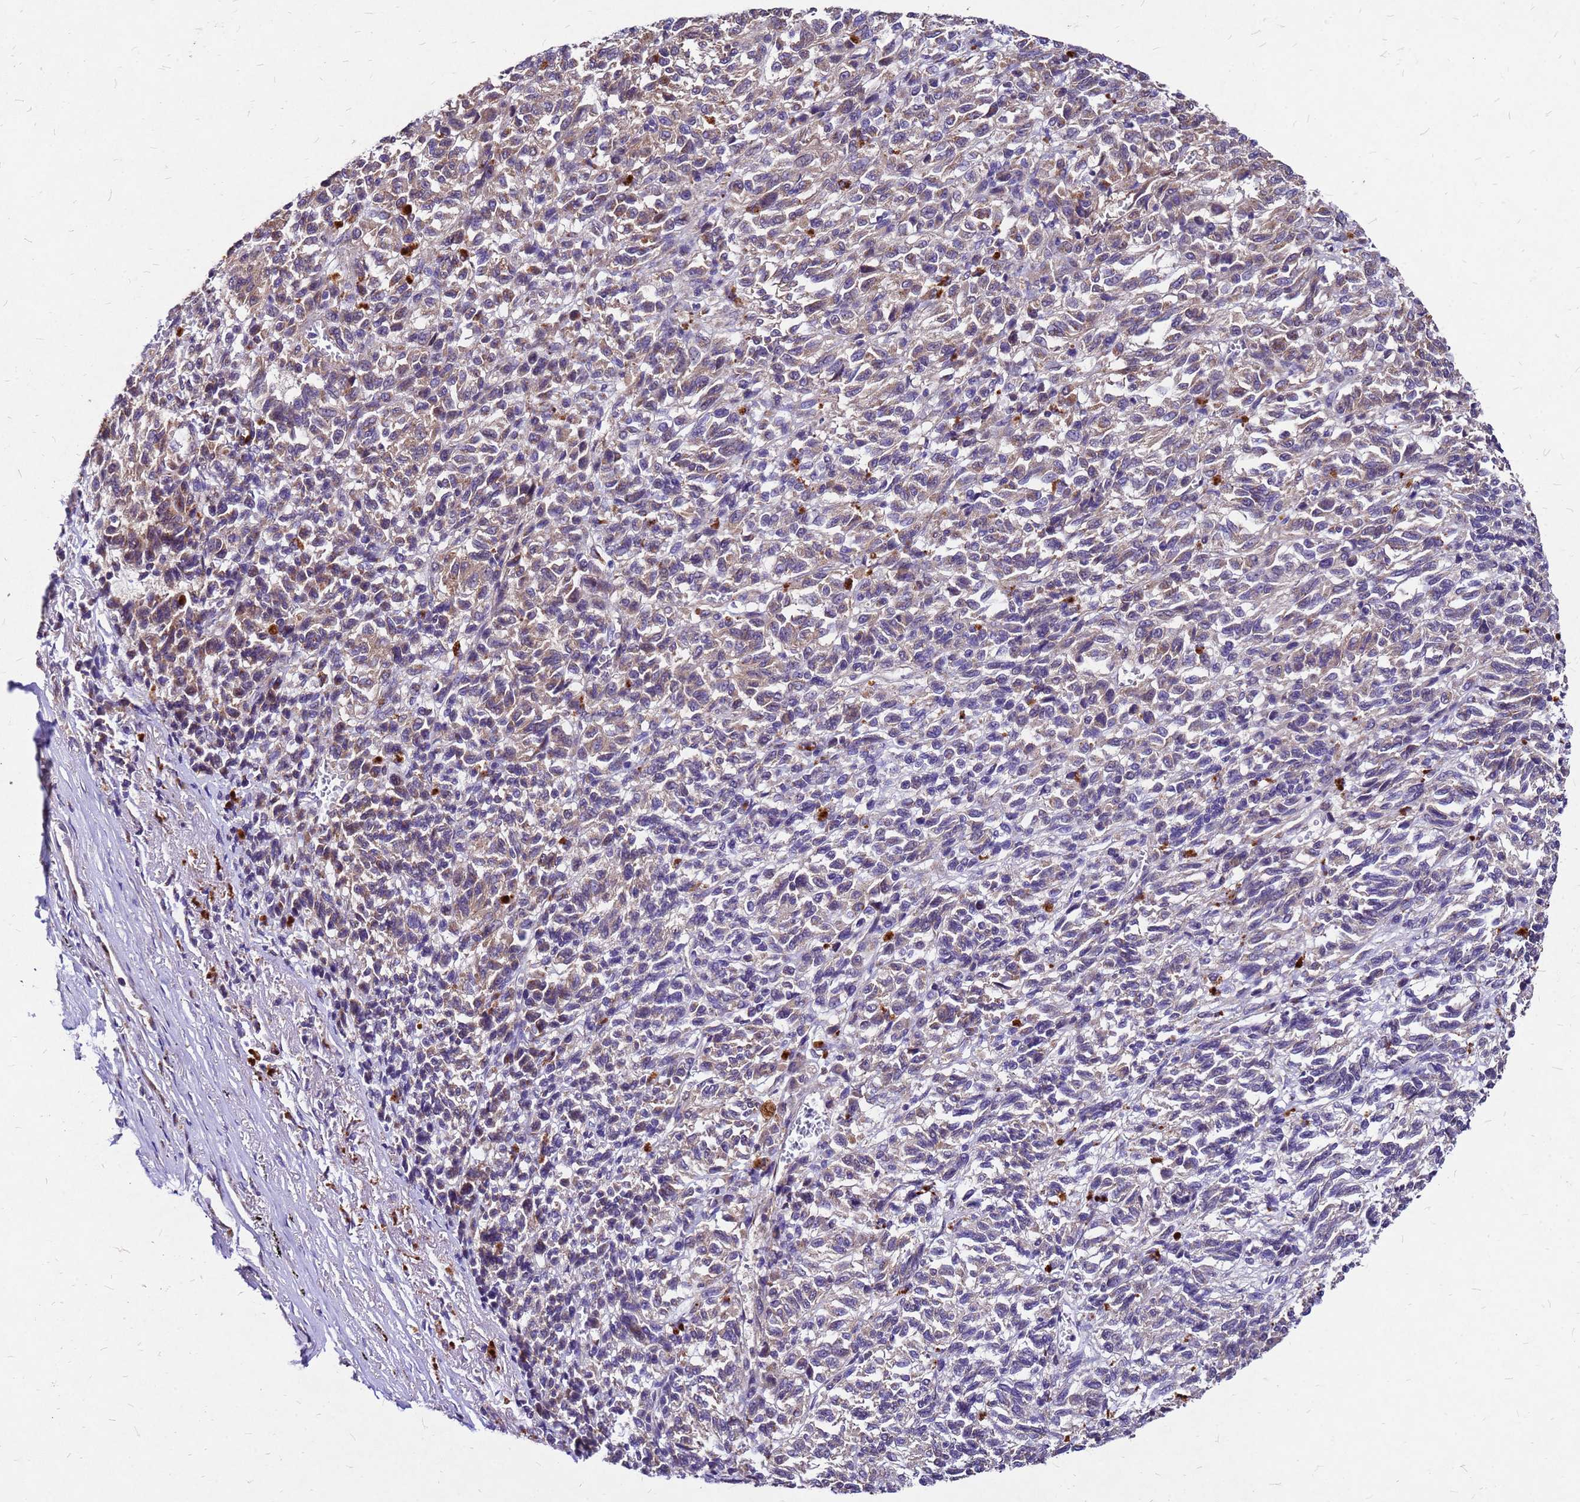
{"staining": {"intensity": "weak", "quantity": "25%-75%", "location": "cytoplasmic/membranous"}, "tissue": "melanoma", "cell_type": "Tumor cells", "image_type": "cancer", "snomed": [{"axis": "morphology", "description": "Malignant melanoma, Metastatic site"}, {"axis": "topography", "description": "Lung"}], "caption": "The immunohistochemical stain shows weak cytoplasmic/membranous expression in tumor cells of melanoma tissue.", "gene": "DUSP23", "patient": {"sex": "male", "age": 64}}